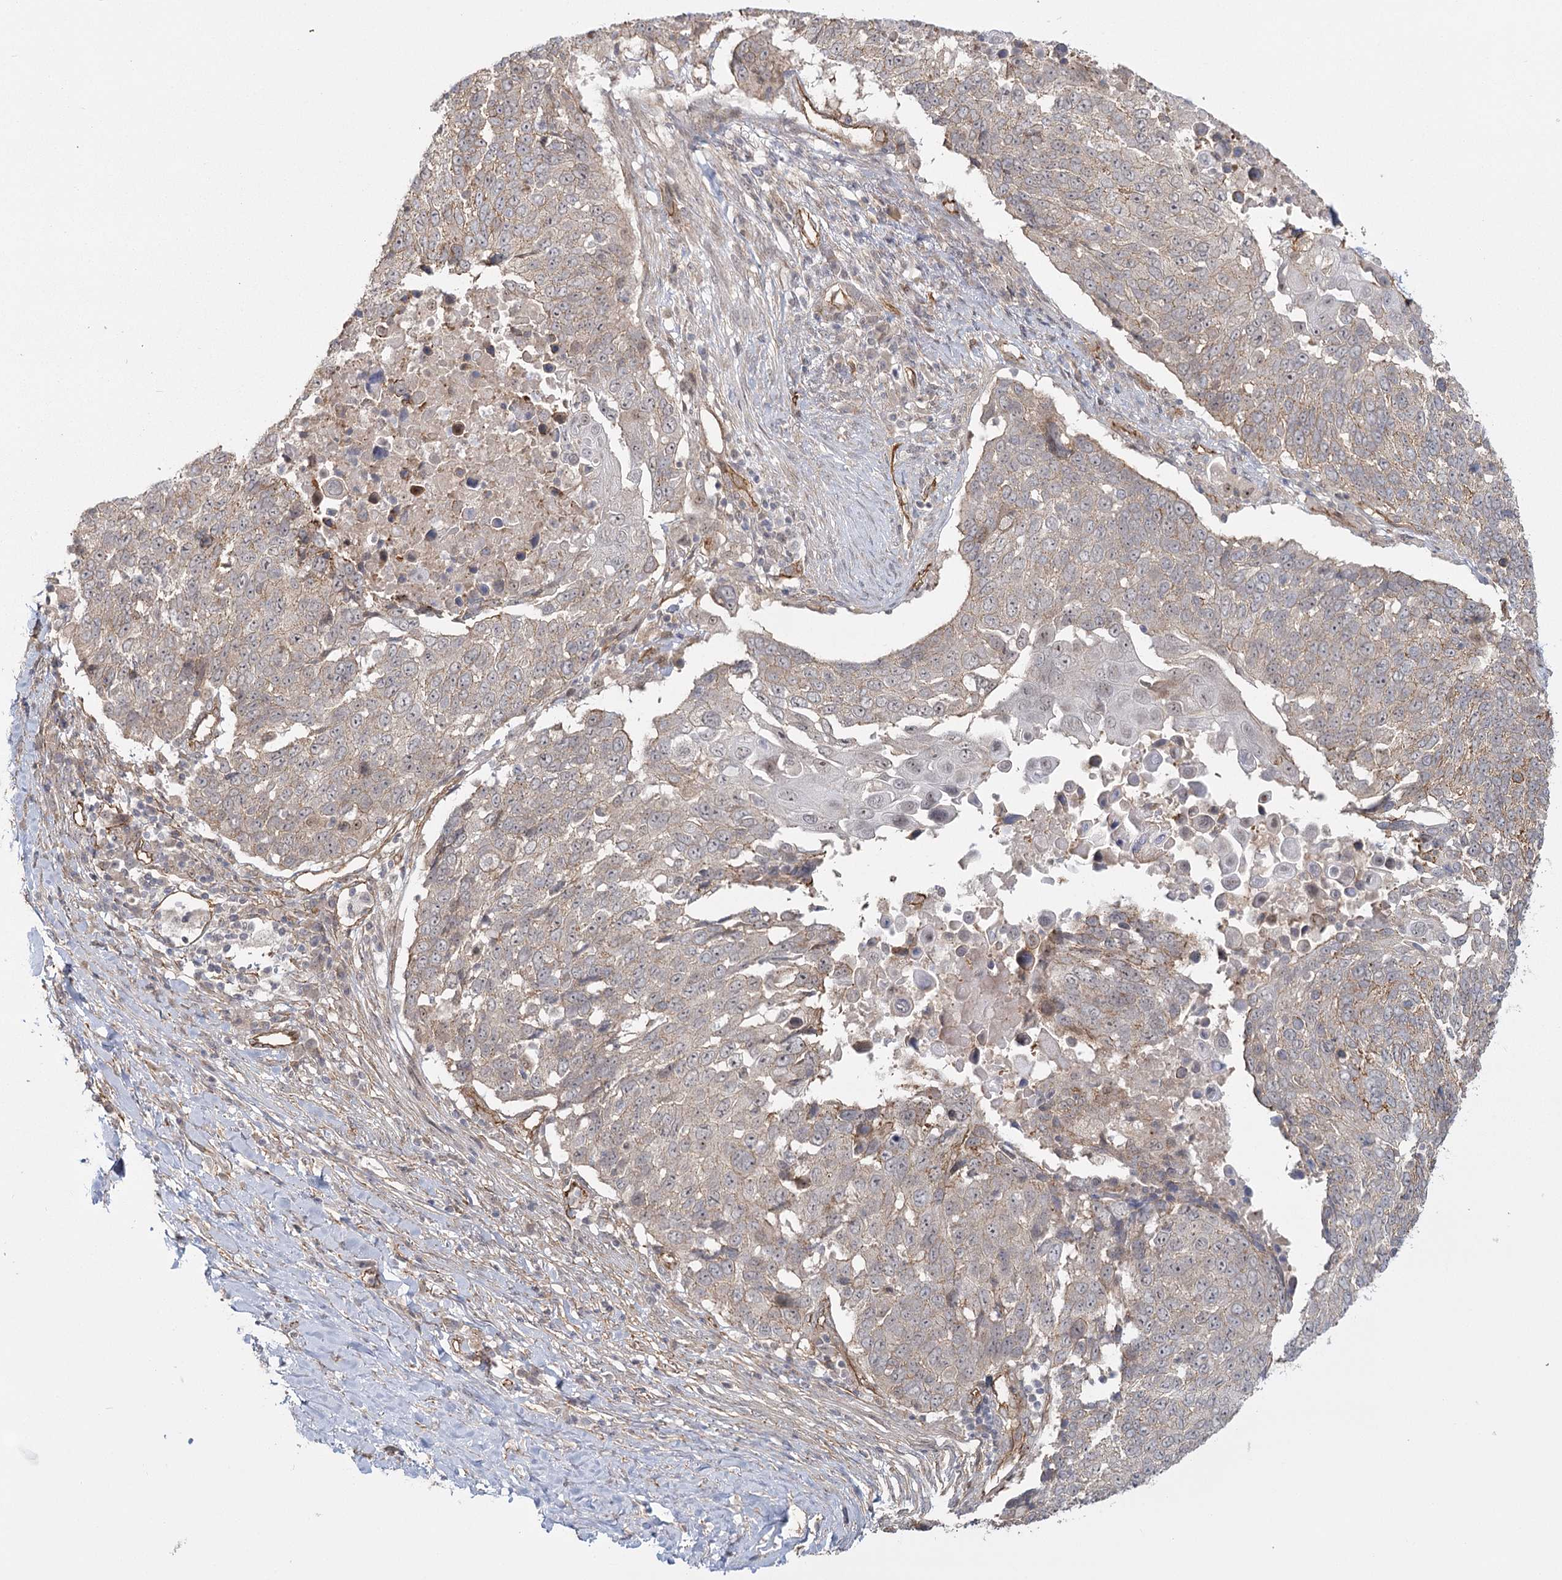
{"staining": {"intensity": "weak", "quantity": ">75%", "location": "cytoplasmic/membranous"}, "tissue": "lung cancer", "cell_type": "Tumor cells", "image_type": "cancer", "snomed": [{"axis": "morphology", "description": "Squamous cell carcinoma, NOS"}, {"axis": "topography", "description": "Lung"}], "caption": "DAB (3,3'-diaminobenzidine) immunohistochemical staining of human squamous cell carcinoma (lung) exhibits weak cytoplasmic/membranous protein positivity in approximately >75% of tumor cells. (DAB (3,3'-diaminobenzidine) IHC, brown staining for protein, blue staining for nuclei).", "gene": "RPP14", "patient": {"sex": "male", "age": 66}}